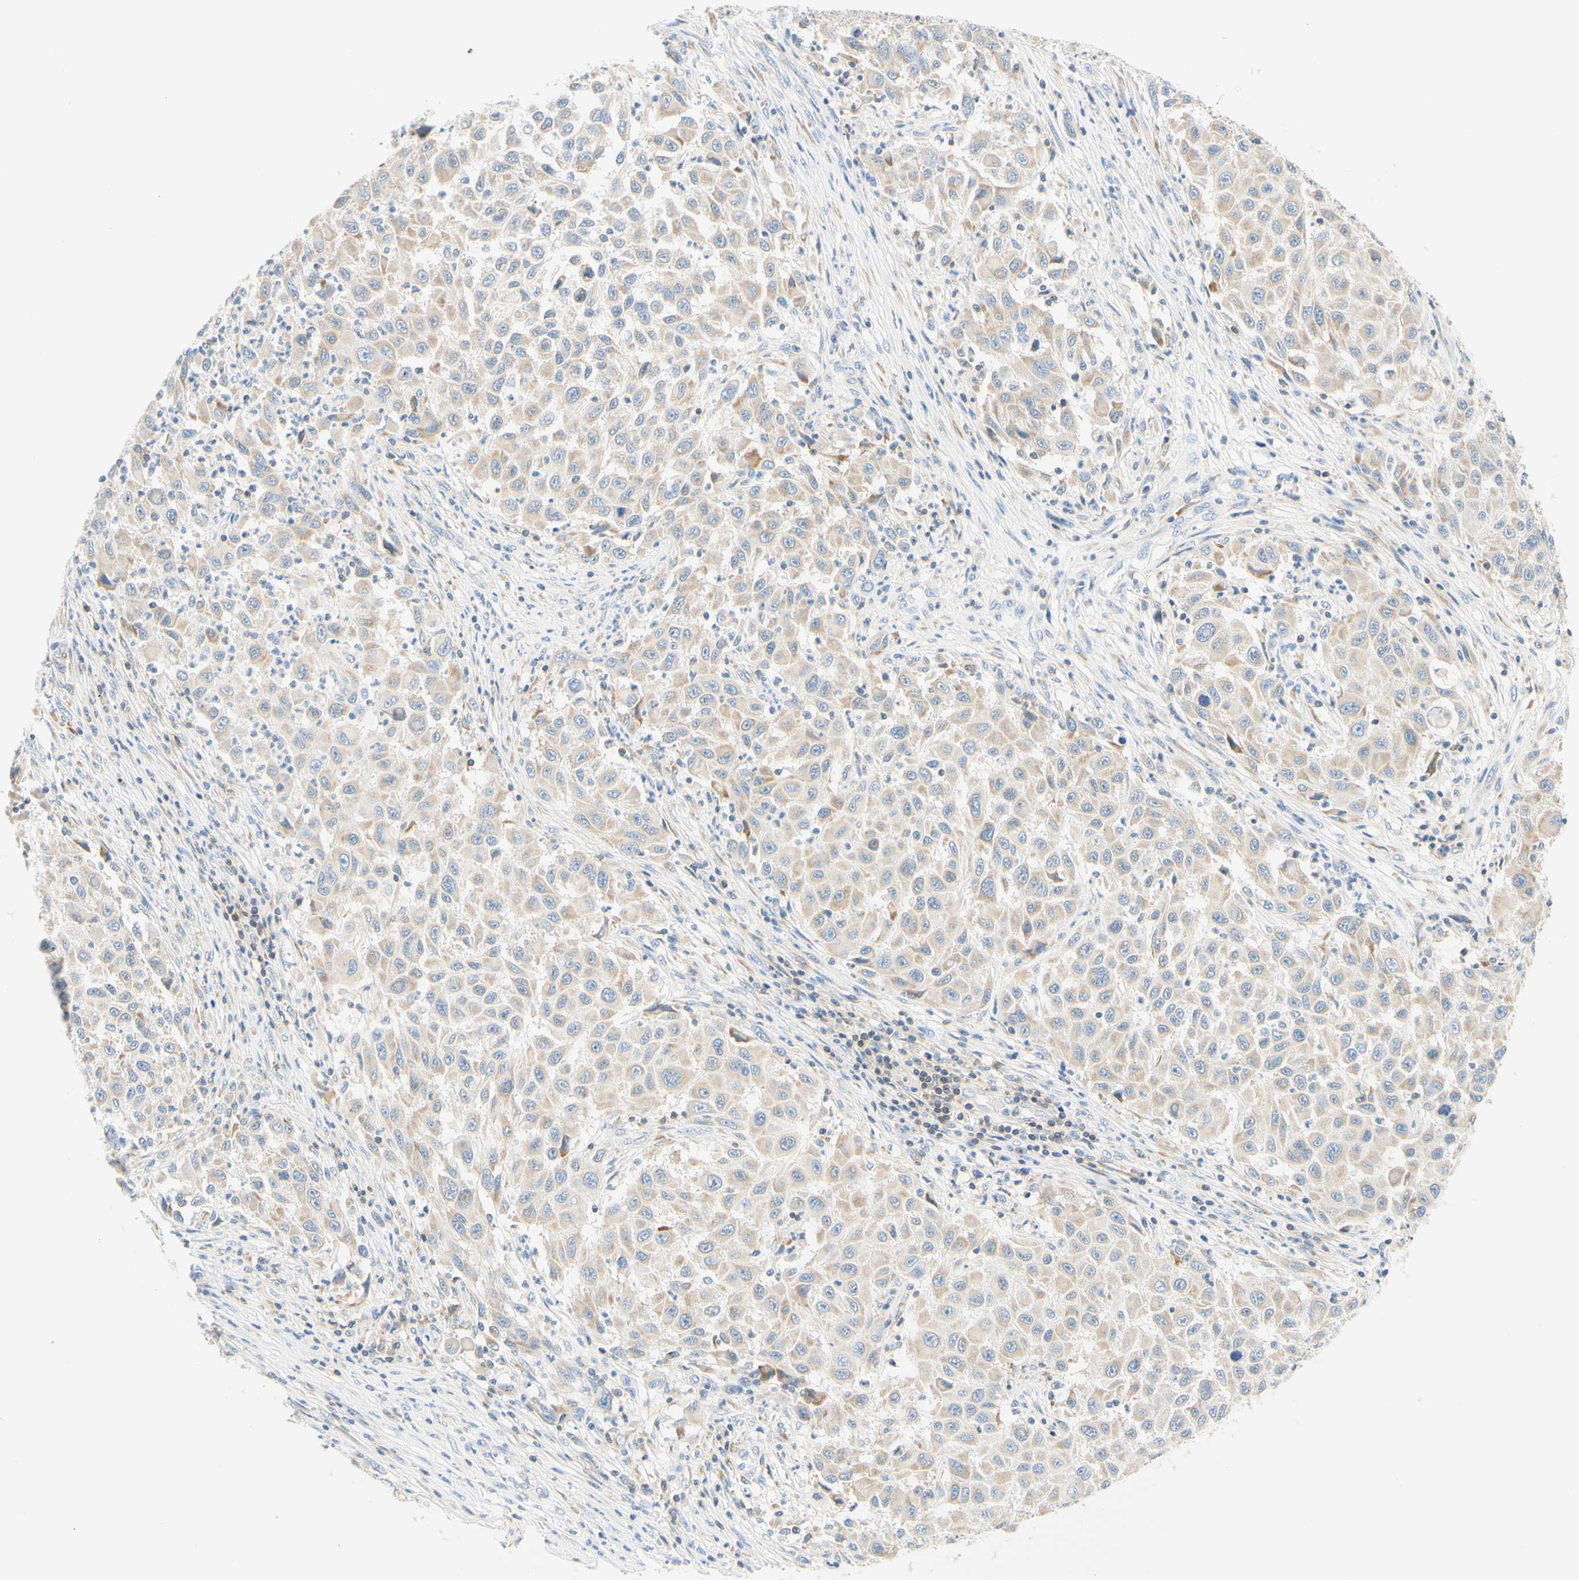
{"staining": {"intensity": "weak", "quantity": "25%-75%", "location": "cytoplasmic/membranous"}, "tissue": "melanoma", "cell_type": "Tumor cells", "image_type": "cancer", "snomed": [{"axis": "morphology", "description": "Malignant melanoma, Metastatic site"}, {"axis": "topography", "description": "Lymph node"}], "caption": "High-power microscopy captured an IHC histopathology image of melanoma, revealing weak cytoplasmic/membranous expression in about 25%-75% of tumor cells.", "gene": "LAT", "patient": {"sex": "male", "age": 61}}